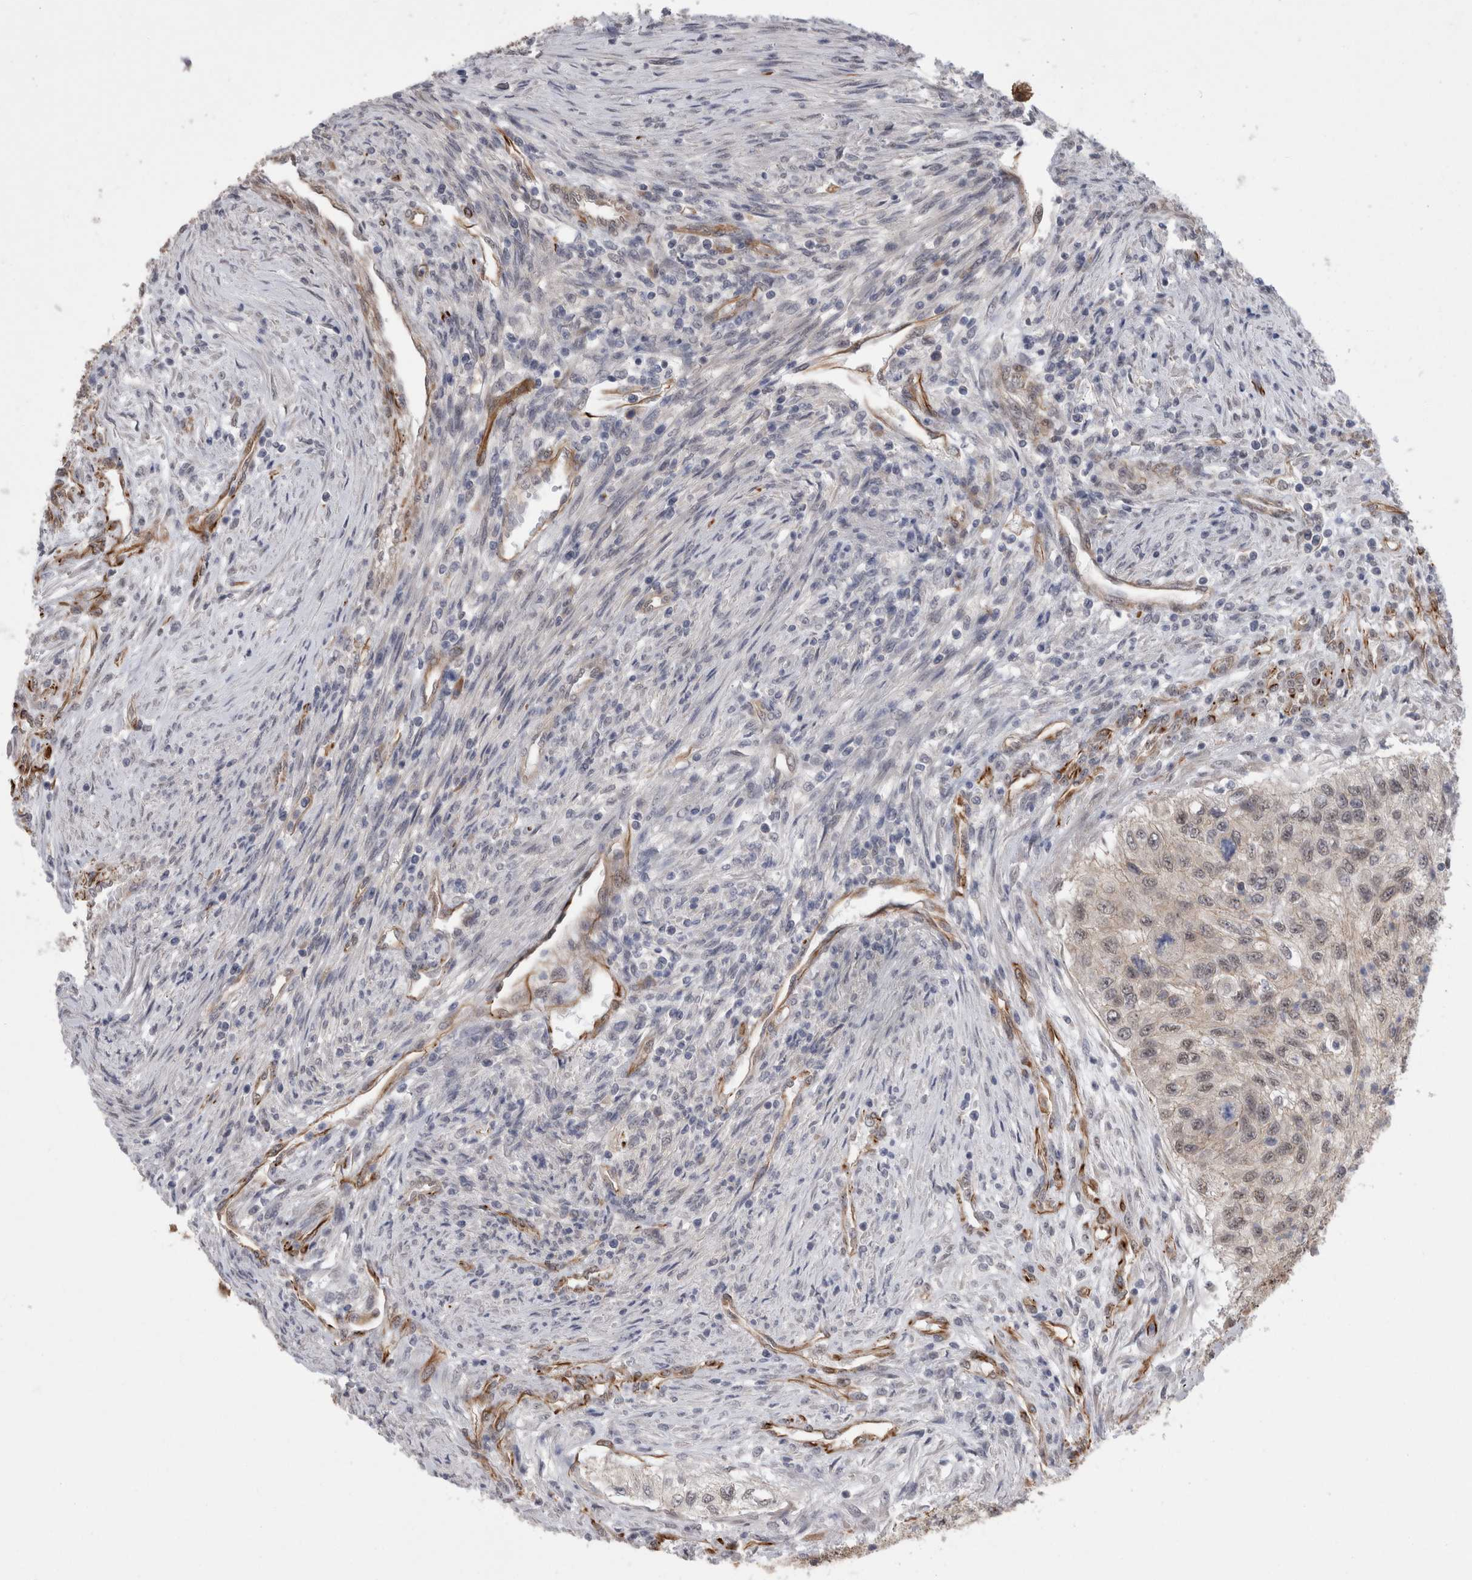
{"staining": {"intensity": "weak", "quantity": "25%-75%", "location": "cytoplasmic/membranous,nuclear"}, "tissue": "urothelial cancer", "cell_type": "Tumor cells", "image_type": "cancer", "snomed": [{"axis": "morphology", "description": "Urothelial carcinoma, High grade"}, {"axis": "topography", "description": "Urinary bladder"}], "caption": "The histopathology image demonstrates a brown stain indicating the presence of a protein in the cytoplasmic/membranous and nuclear of tumor cells in high-grade urothelial carcinoma.", "gene": "FAM83H", "patient": {"sex": "female", "age": 60}}